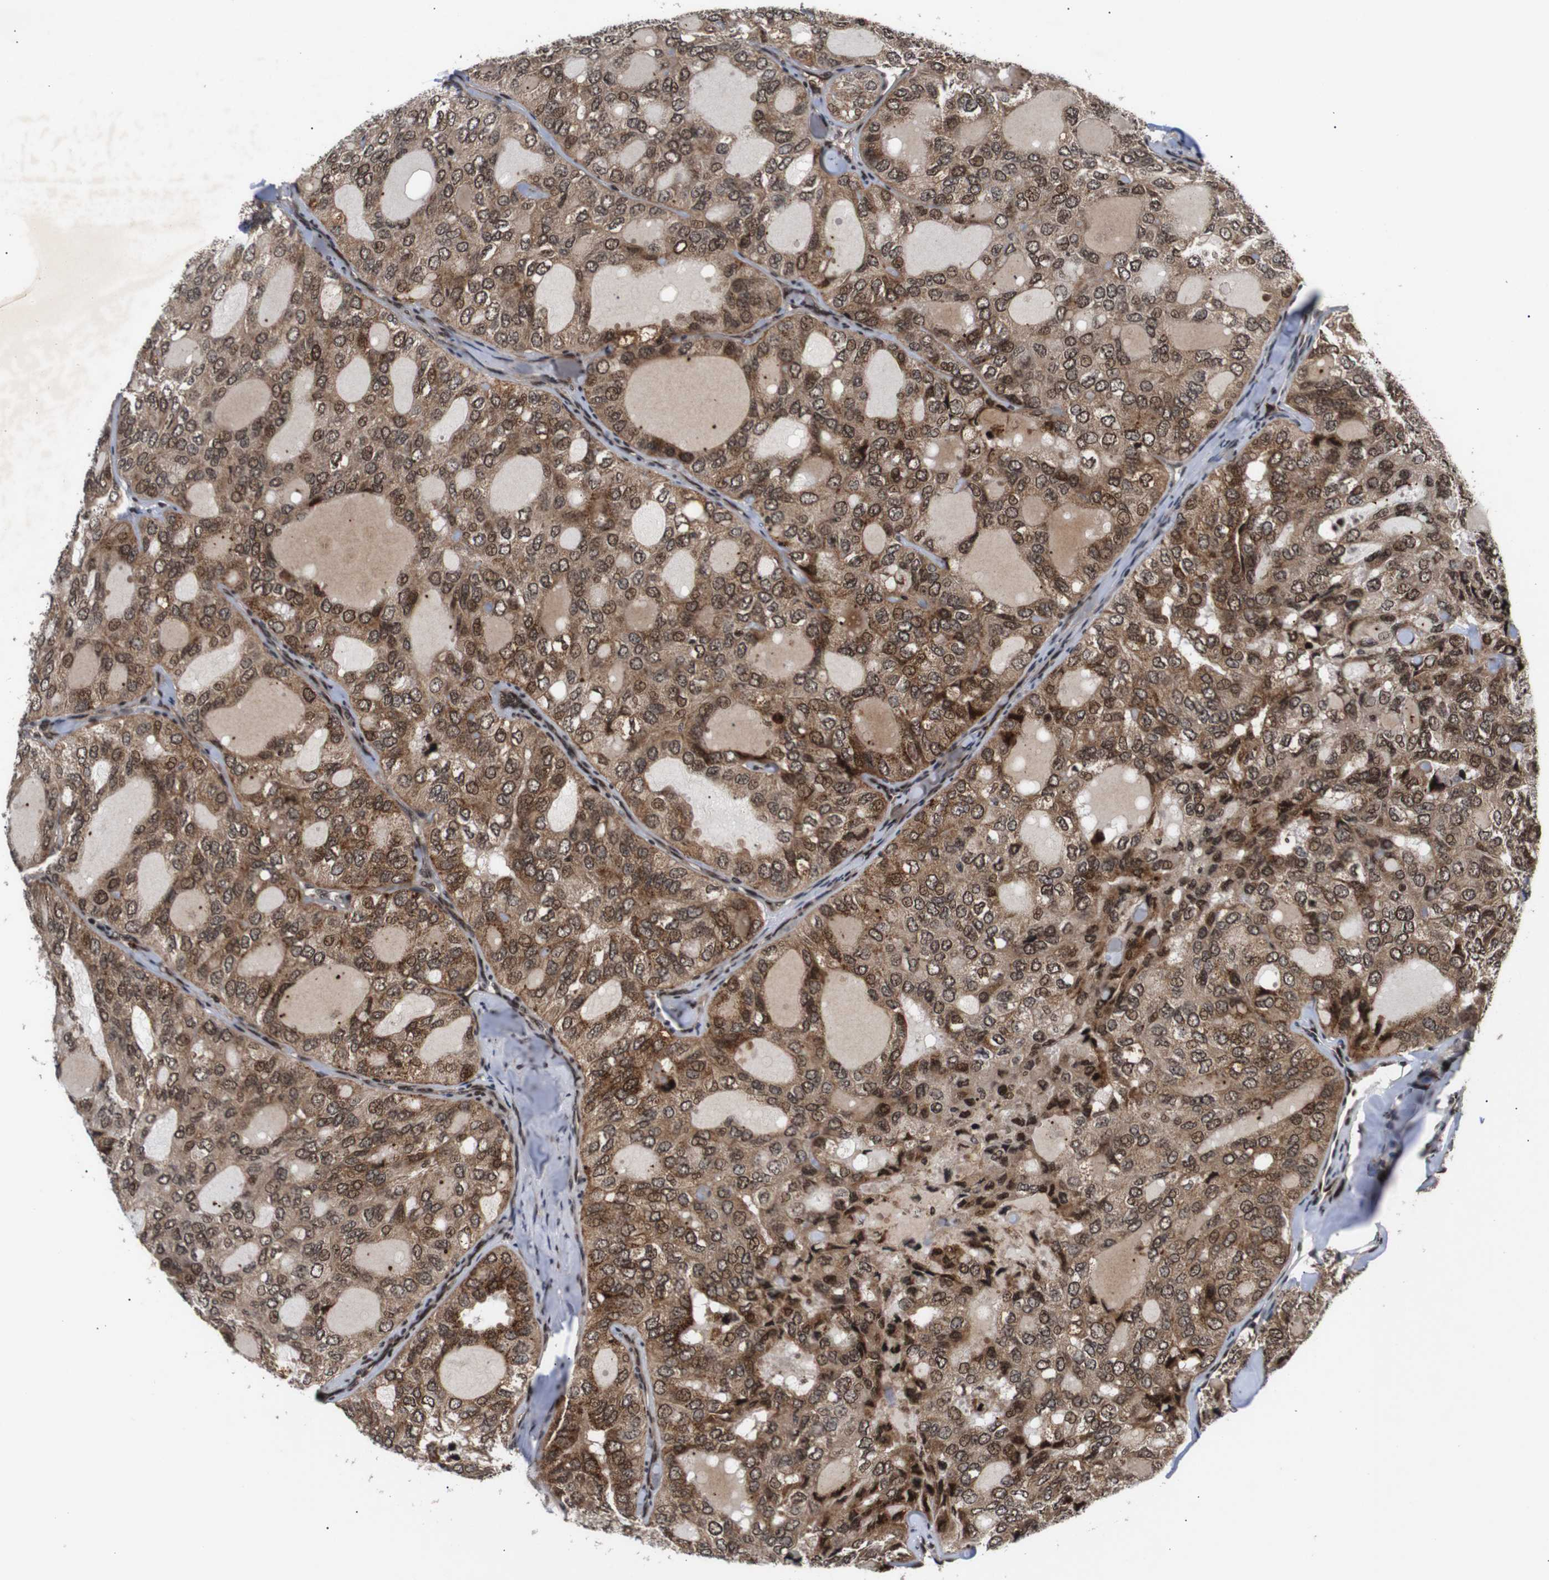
{"staining": {"intensity": "moderate", "quantity": ">75%", "location": "cytoplasmic/membranous,nuclear"}, "tissue": "thyroid cancer", "cell_type": "Tumor cells", "image_type": "cancer", "snomed": [{"axis": "morphology", "description": "Follicular adenoma carcinoma, NOS"}, {"axis": "topography", "description": "Thyroid gland"}], "caption": "There is medium levels of moderate cytoplasmic/membranous and nuclear positivity in tumor cells of thyroid cancer, as demonstrated by immunohistochemical staining (brown color).", "gene": "KIF23", "patient": {"sex": "male", "age": 75}}